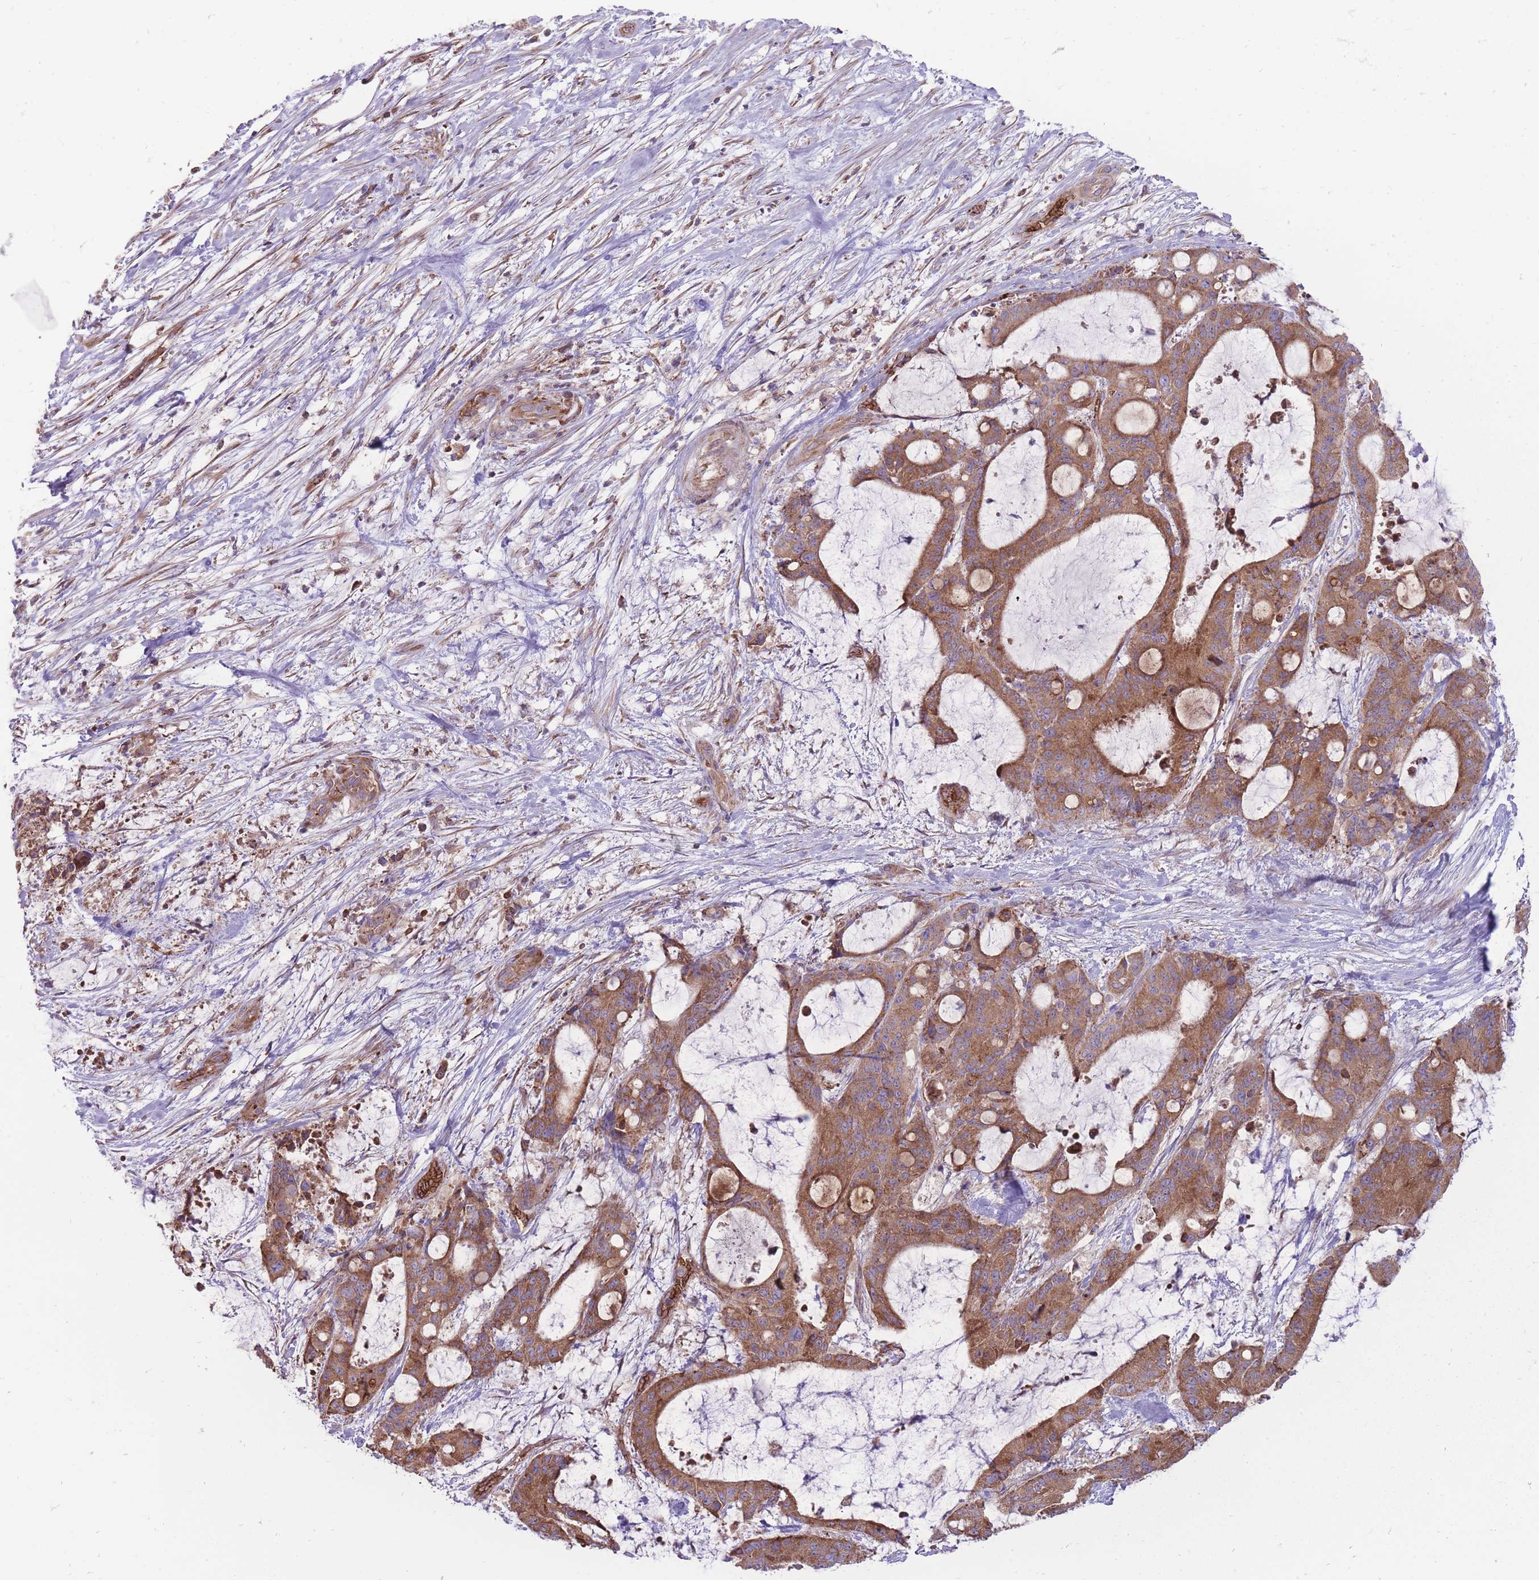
{"staining": {"intensity": "moderate", "quantity": ">75%", "location": "cytoplasmic/membranous"}, "tissue": "liver cancer", "cell_type": "Tumor cells", "image_type": "cancer", "snomed": [{"axis": "morphology", "description": "Normal tissue, NOS"}, {"axis": "morphology", "description": "Cholangiocarcinoma"}, {"axis": "topography", "description": "Liver"}, {"axis": "topography", "description": "Peripheral nerve tissue"}], "caption": "The micrograph exhibits immunohistochemical staining of liver cholangiocarcinoma. There is moderate cytoplasmic/membranous positivity is identified in about >75% of tumor cells.", "gene": "ANKRD10", "patient": {"sex": "female", "age": 73}}